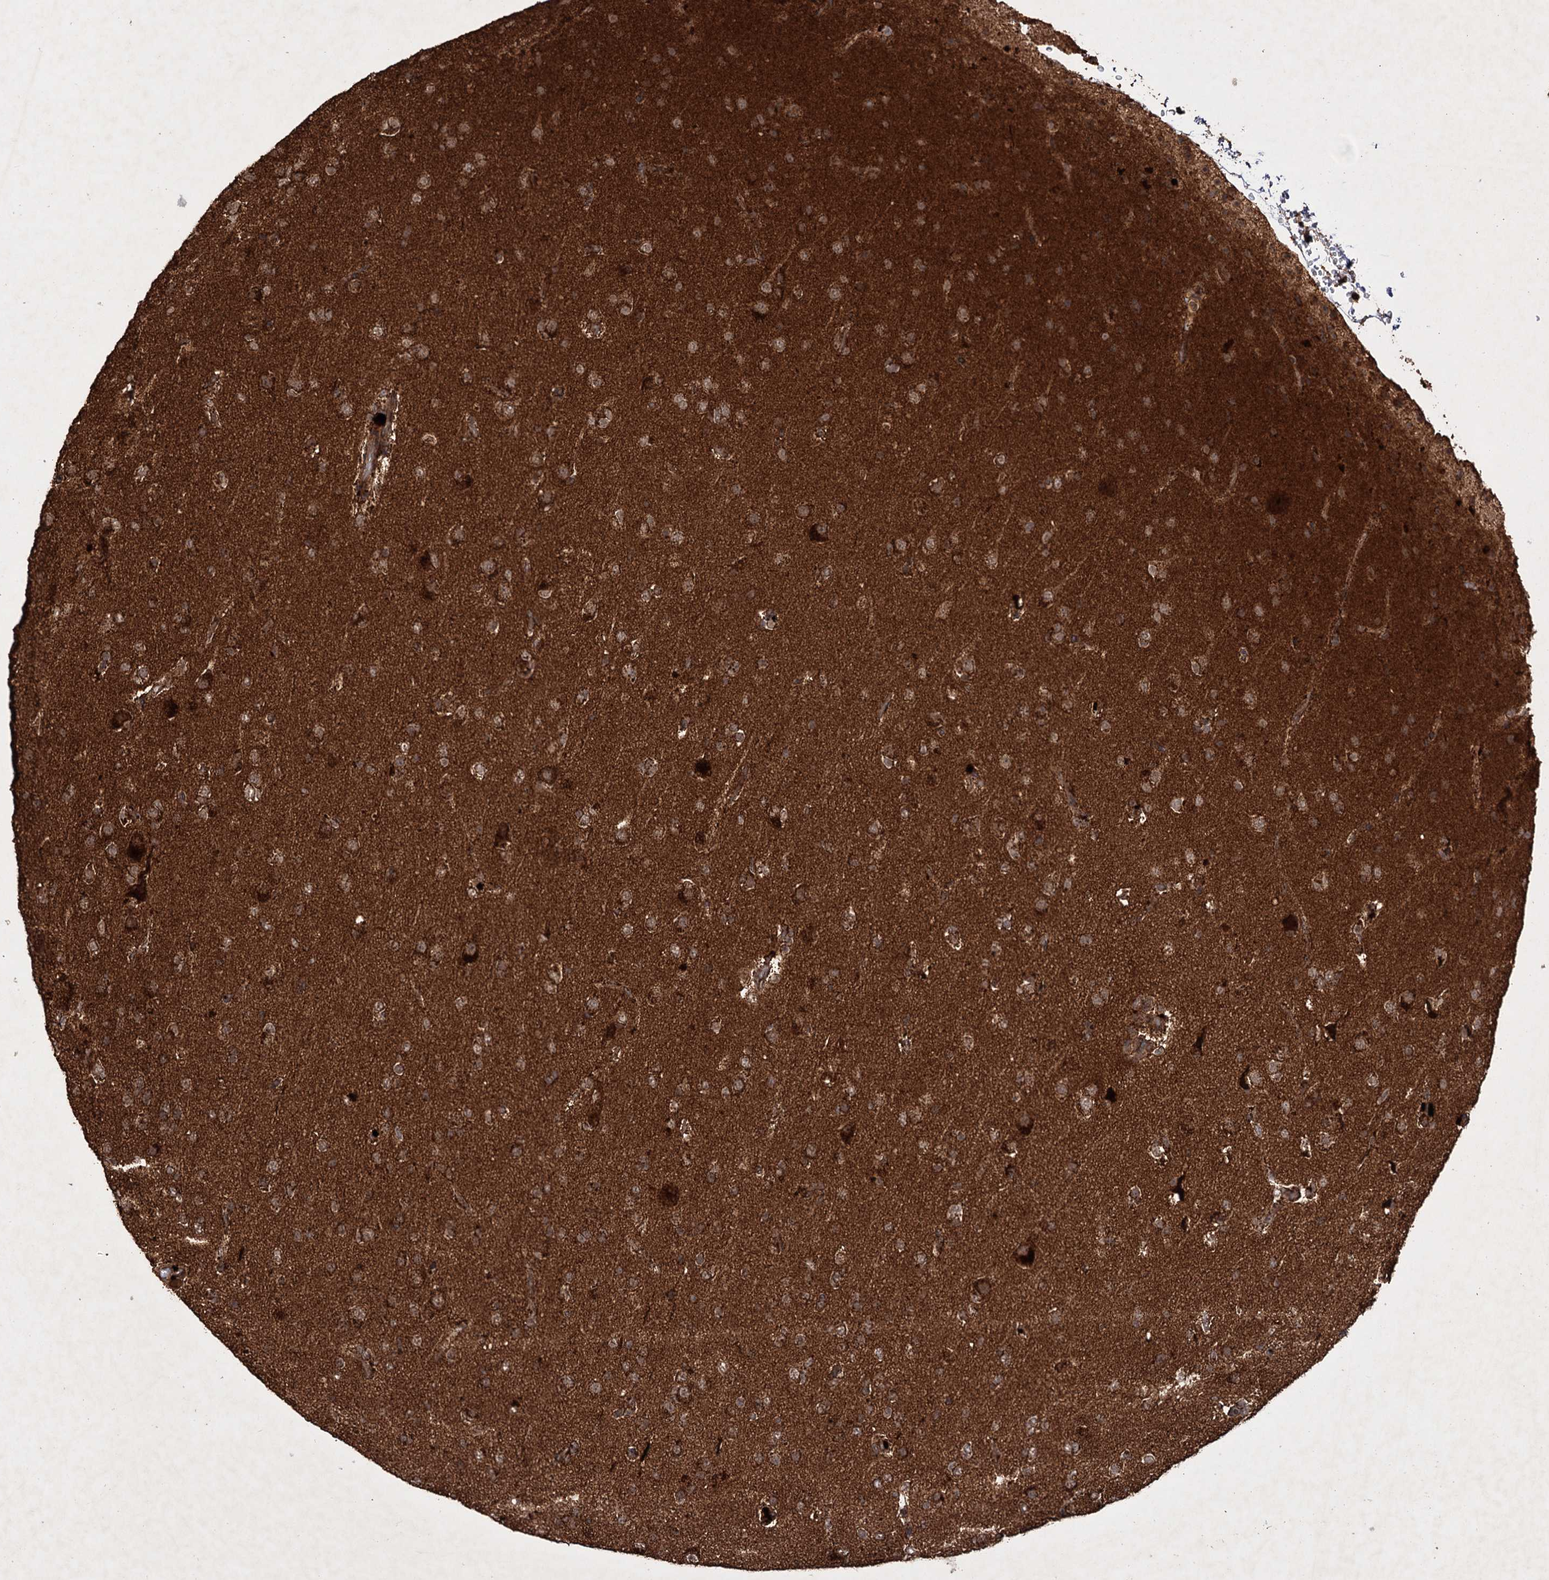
{"staining": {"intensity": "moderate", "quantity": ">75%", "location": "cytoplasmic/membranous"}, "tissue": "glioma", "cell_type": "Tumor cells", "image_type": "cancer", "snomed": [{"axis": "morphology", "description": "Glioma, malignant, Low grade"}, {"axis": "topography", "description": "Brain"}], "caption": "Immunohistochemistry (IHC) of glioma displays medium levels of moderate cytoplasmic/membranous staining in approximately >75% of tumor cells. (brown staining indicates protein expression, while blue staining denotes nuclei).", "gene": "IPO4", "patient": {"sex": "male", "age": 65}}